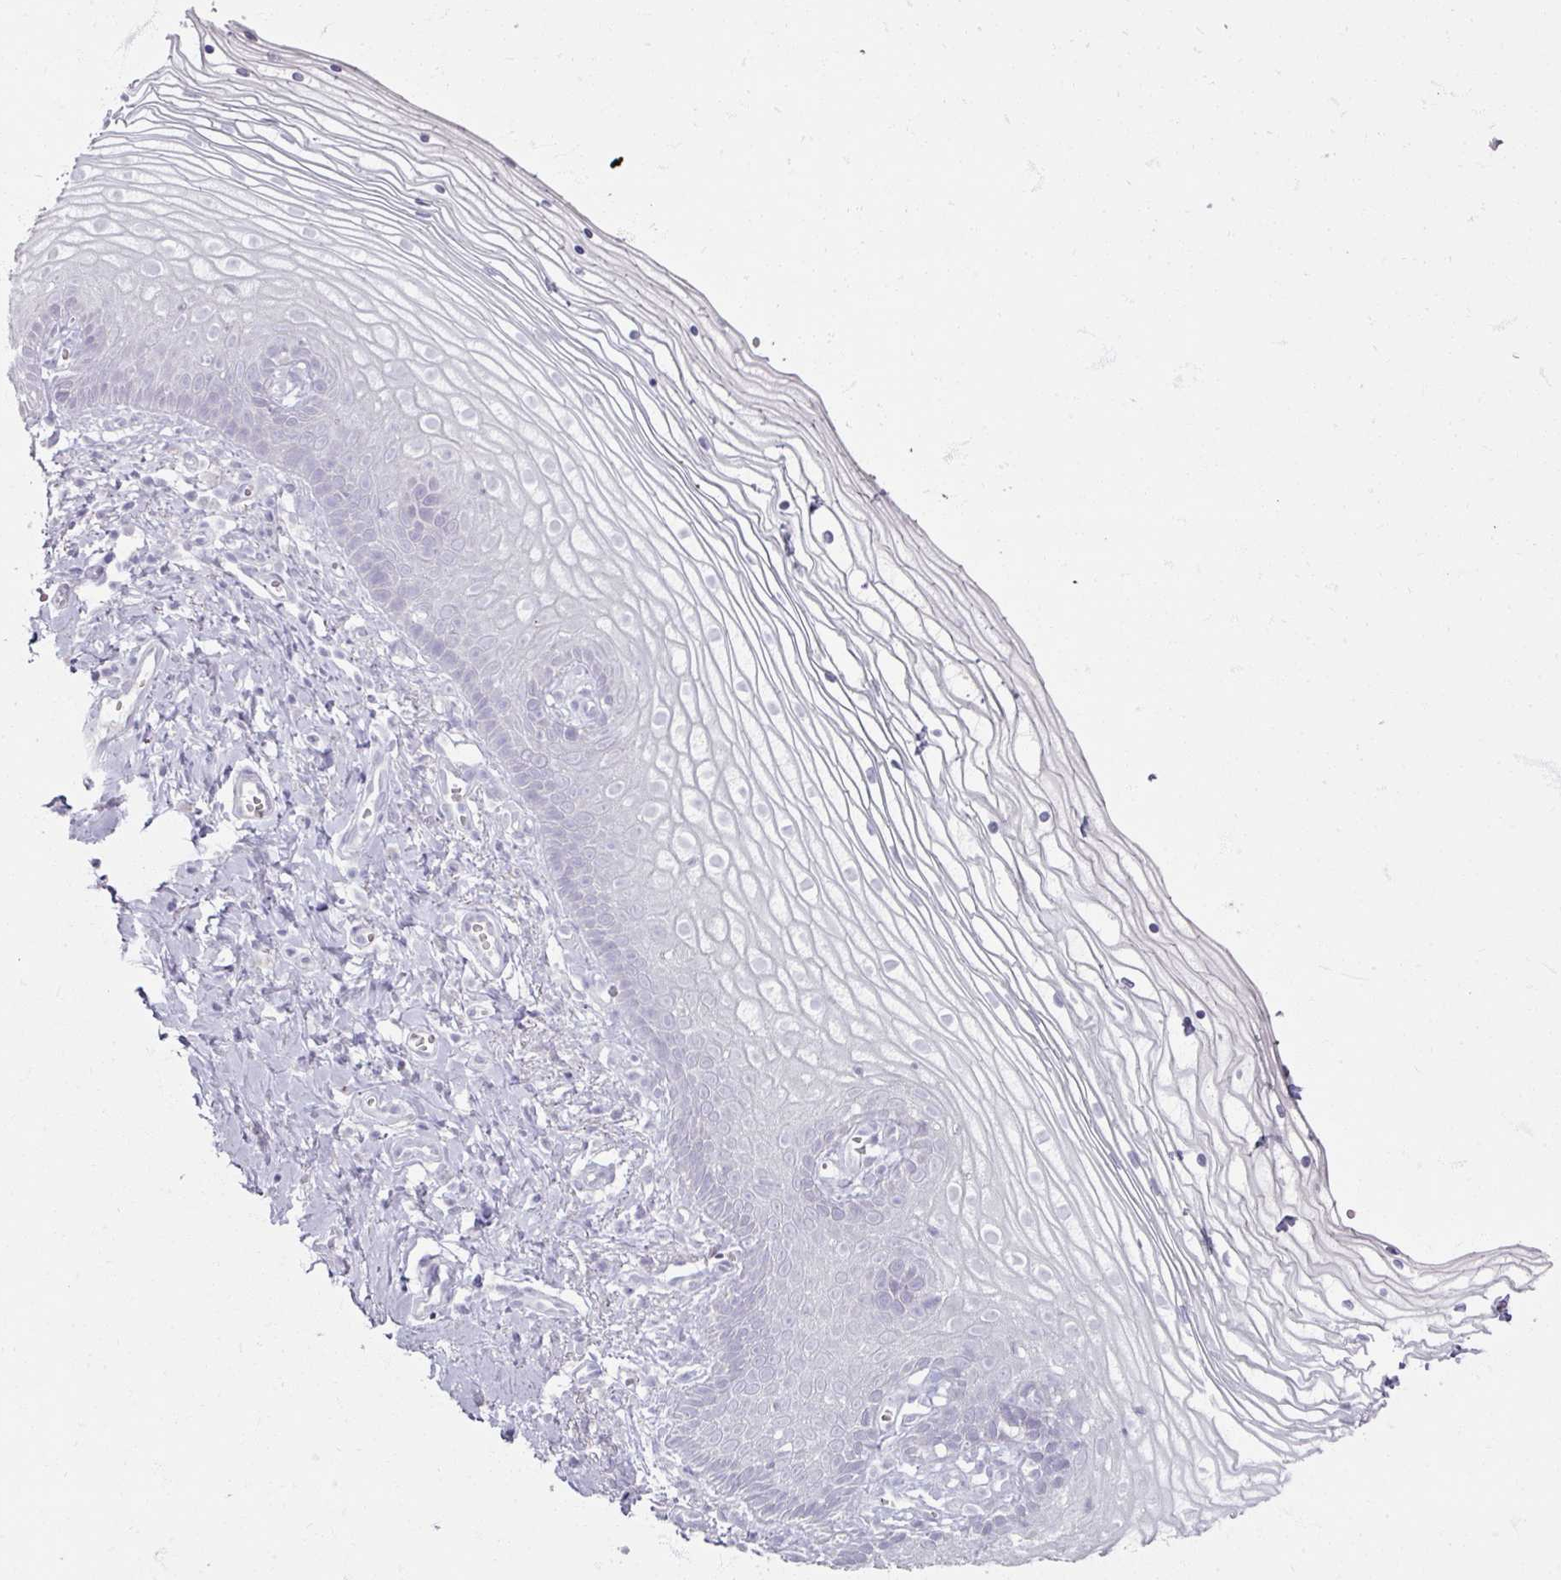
{"staining": {"intensity": "negative", "quantity": "none", "location": "none"}, "tissue": "vagina", "cell_type": "Squamous epithelial cells", "image_type": "normal", "snomed": [{"axis": "morphology", "description": "Normal tissue, NOS"}, {"axis": "topography", "description": "Vagina"}], "caption": "DAB immunohistochemical staining of benign vagina exhibits no significant positivity in squamous epithelial cells. The staining is performed using DAB brown chromogen with nuclei counter-stained in using hematoxylin.", "gene": "TG", "patient": {"sex": "female", "age": 56}}